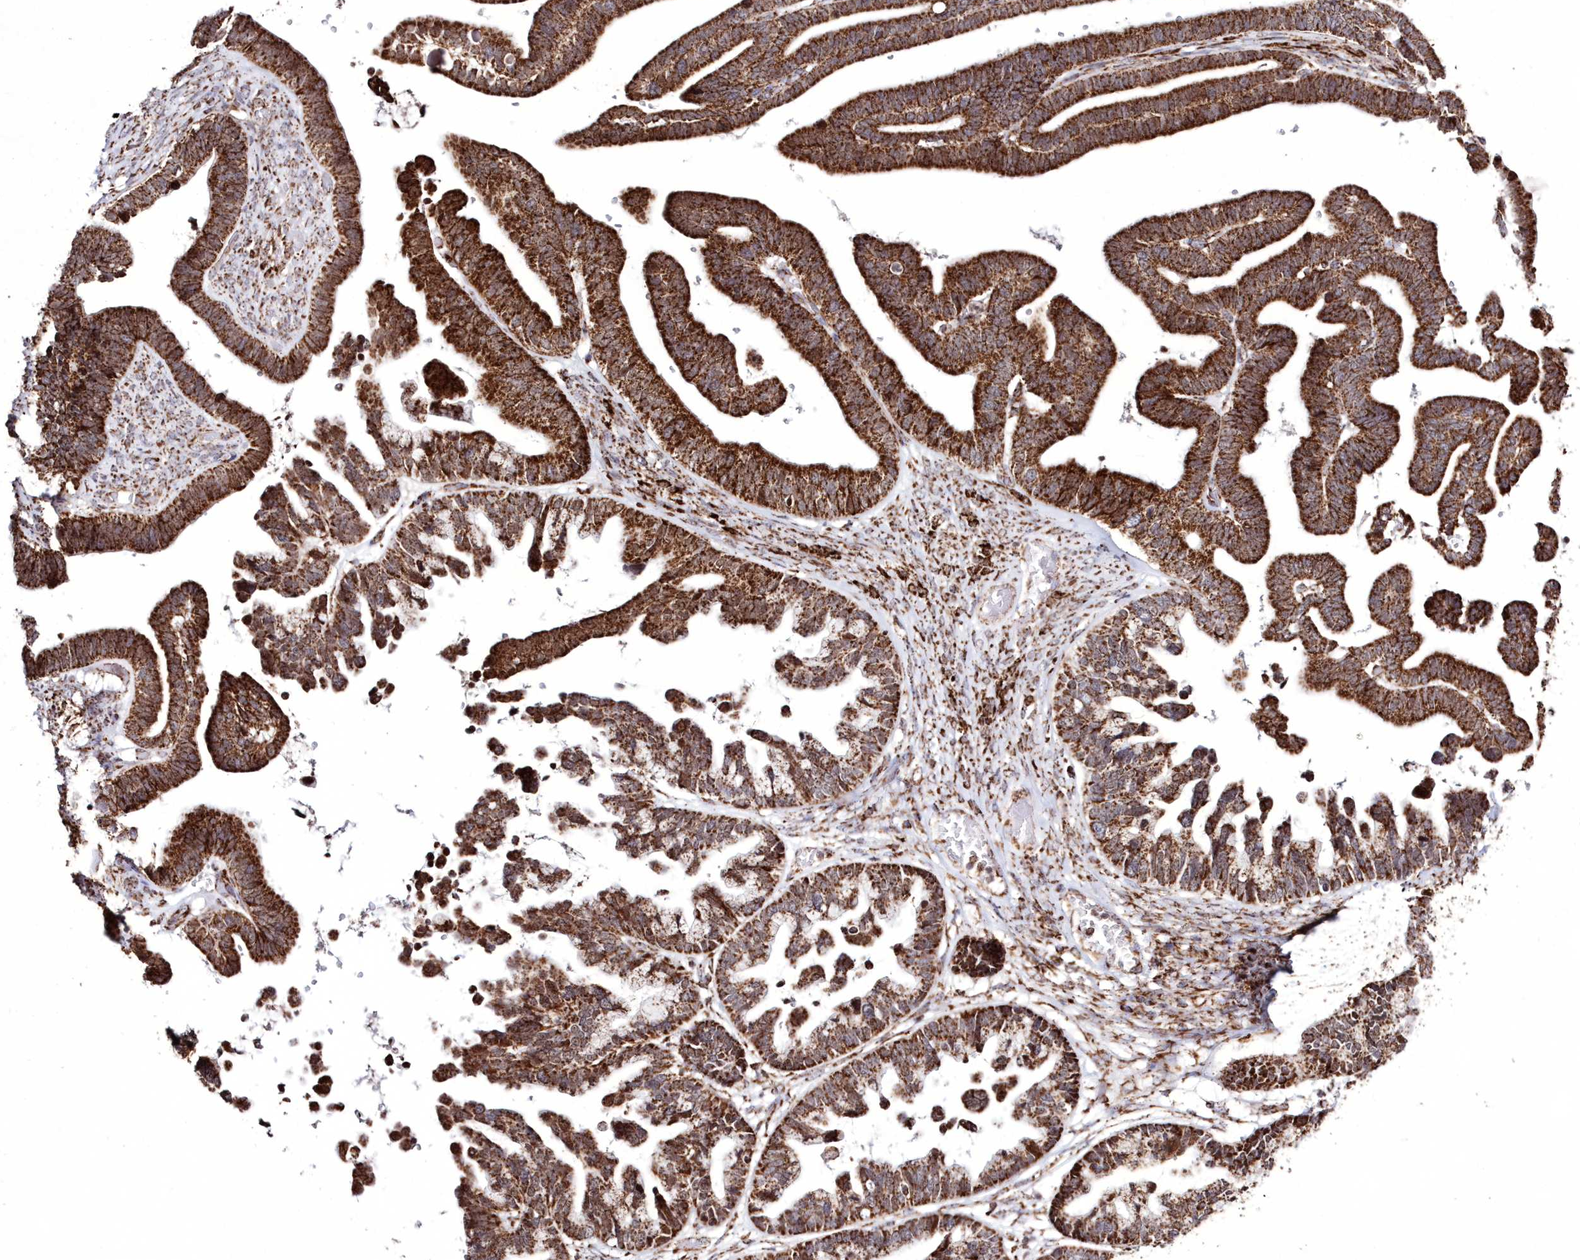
{"staining": {"intensity": "strong", "quantity": ">75%", "location": "cytoplasmic/membranous"}, "tissue": "ovarian cancer", "cell_type": "Tumor cells", "image_type": "cancer", "snomed": [{"axis": "morphology", "description": "Cystadenocarcinoma, serous, NOS"}, {"axis": "topography", "description": "Ovary"}], "caption": "Immunohistochemistry (IHC) micrograph of neoplastic tissue: ovarian cancer (serous cystadenocarcinoma) stained using immunohistochemistry (IHC) demonstrates high levels of strong protein expression localized specifically in the cytoplasmic/membranous of tumor cells, appearing as a cytoplasmic/membranous brown color.", "gene": "HADHB", "patient": {"sex": "female", "age": 56}}